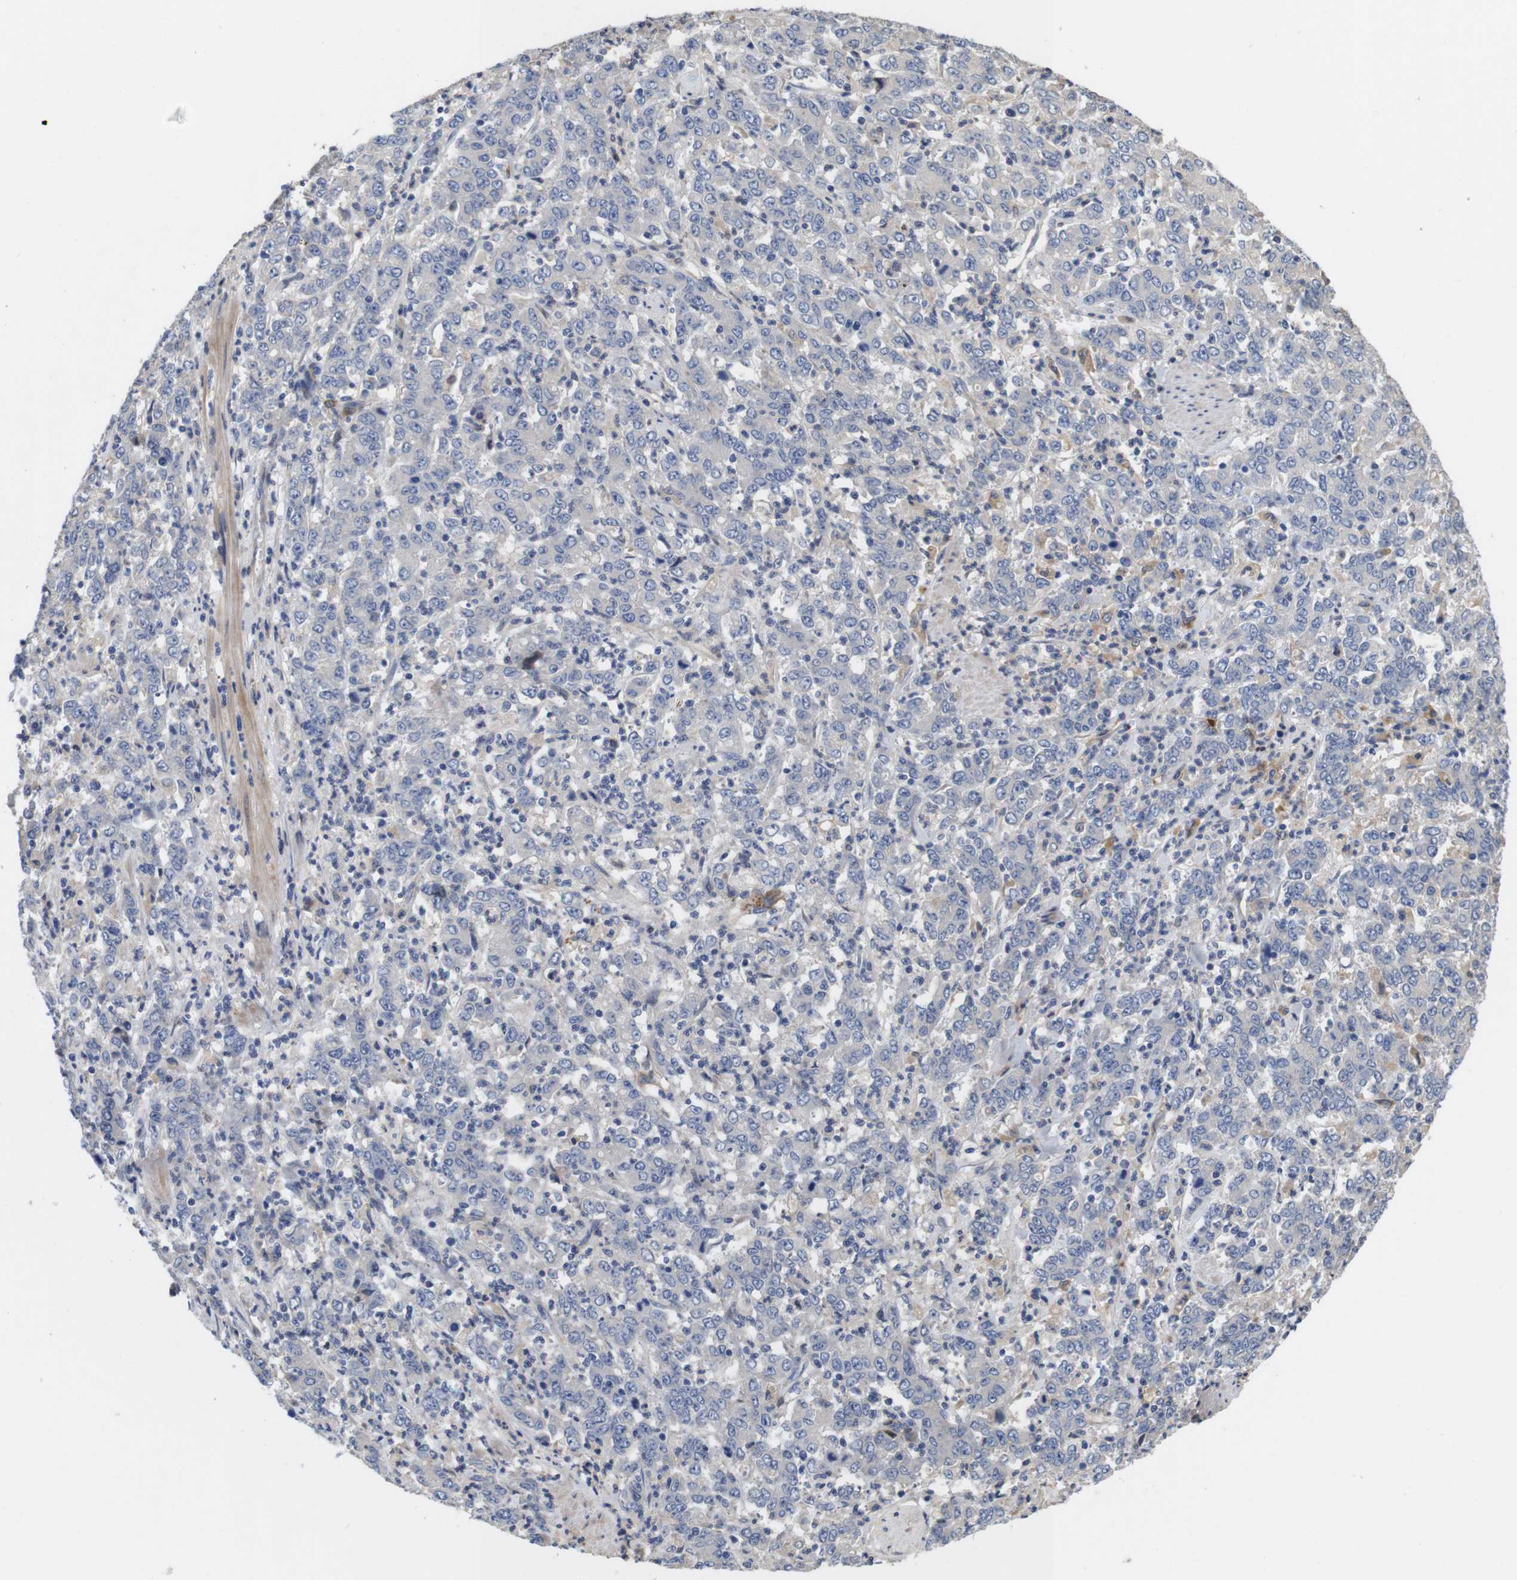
{"staining": {"intensity": "negative", "quantity": "none", "location": "none"}, "tissue": "stomach cancer", "cell_type": "Tumor cells", "image_type": "cancer", "snomed": [{"axis": "morphology", "description": "Adenocarcinoma, NOS"}, {"axis": "topography", "description": "Stomach, lower"}], "caption": "IHC photomicrograph of stomach cancer stained for a protein (brown), which displays no positivity in tumor cells.", "gene": "SPRY3", "patient": {"sex": "female", "age": 71}}